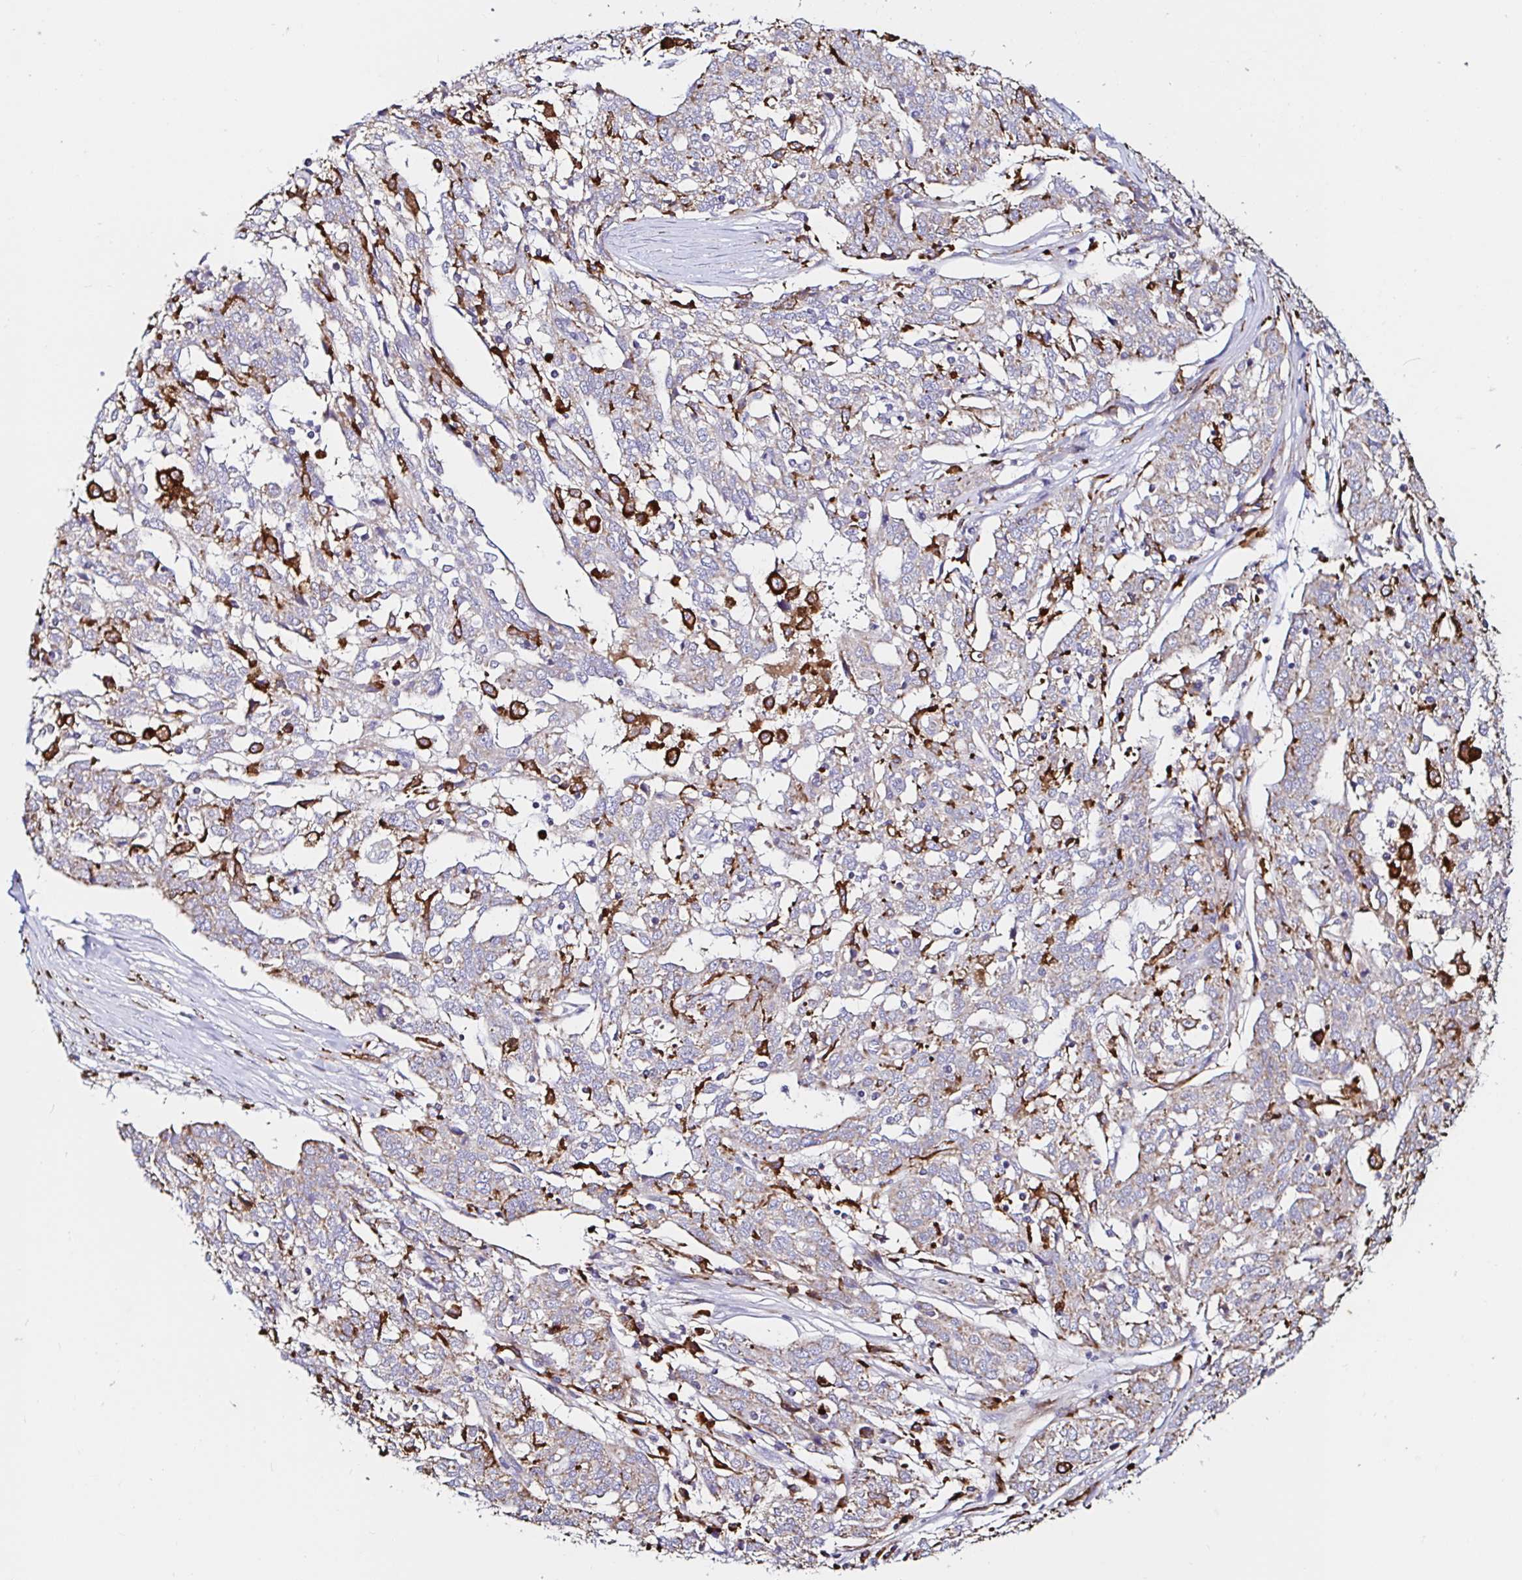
{"staining": {"intensity": "weak", "quantity": ">75%", "location": "cytoplasmic/membranous"}, "tissue": "ovarian cancer", "cell_type": "Tumor cells", "image_type": "cancer", "snomed": [{"axis": "morphology", "description": "Cystadenocarcinoma, serous, NOS"}, {"axis": "topography", "description": "Ovary"}], "caption": "This is an image of IHC staining of ovarian cancer, which shows weak positivity in the cytoplasmic/membranous of tumor cells.", "gene": "MSR1", "patient": {"sex": "female", "age": 67}}